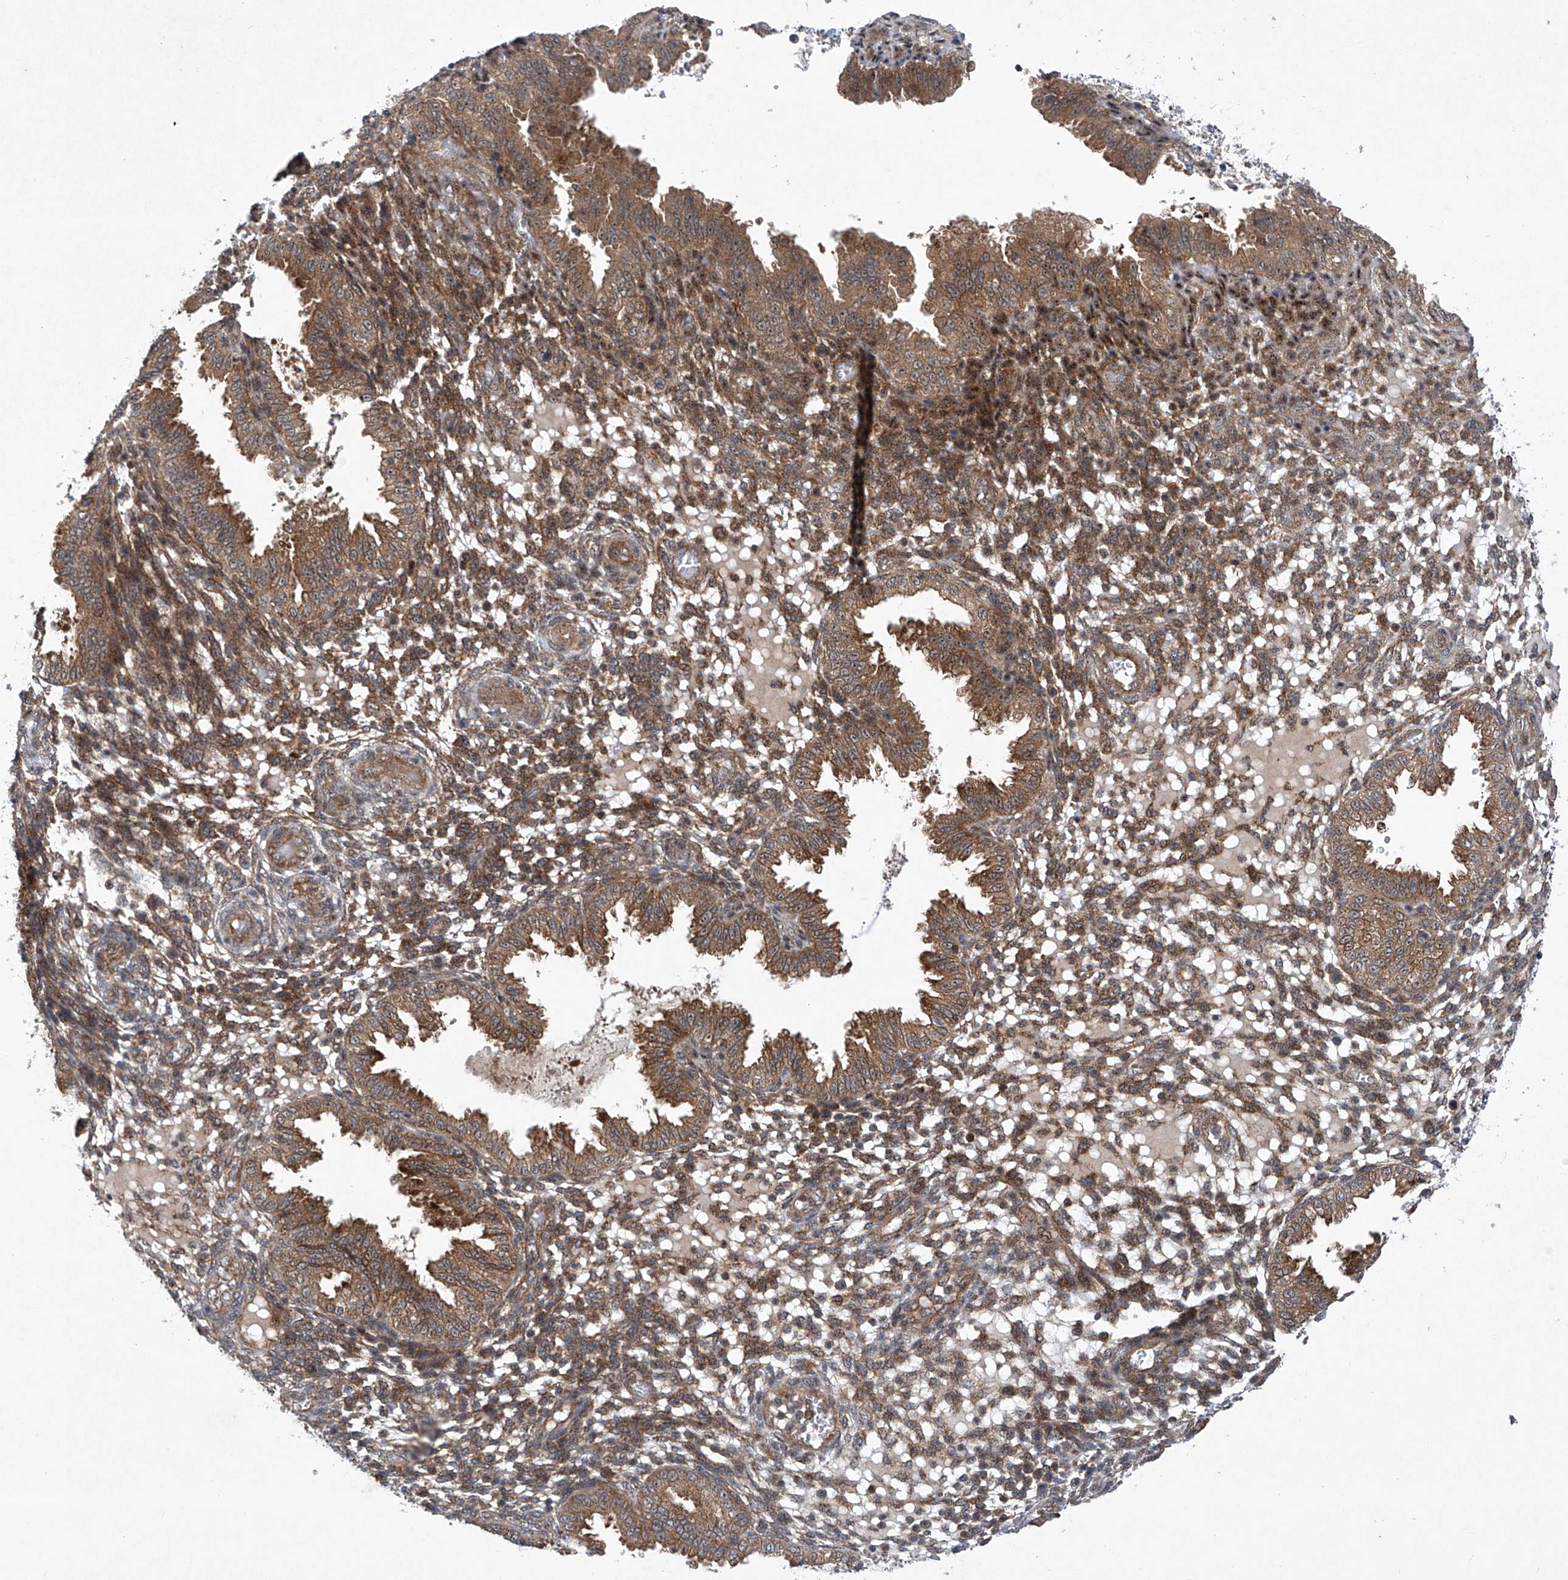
{"staining": {"intensity": "moderate", "quantity": ">75%", "location": "cytoplasmic/membranous"}, "tissue": "endometrium", "cell_type": "Cells in endometrial stroma", "image_type": "normal", "snomed": [{"axis": "morphology", "description": "Normal tissue, NOS"}, {"axis": "topography", "description": "Endometrium"}], "caption": "High-magnification brightfield microscopy of normal endometrium stained with DAB (brown) and counterstained with hematoxylin (blue). cells in endometrial stroma exhibit moderate cytoplasmic/membranous positivity is identified in about>75% of cells. The staining was performed using DAB (3,3'-diaminobenzidine), with brown indicating positive protein expression. Nuclei are stained blue with hematoxylin.", "gene": "CISH", "patient": {"sex": "female", "age": 33}}